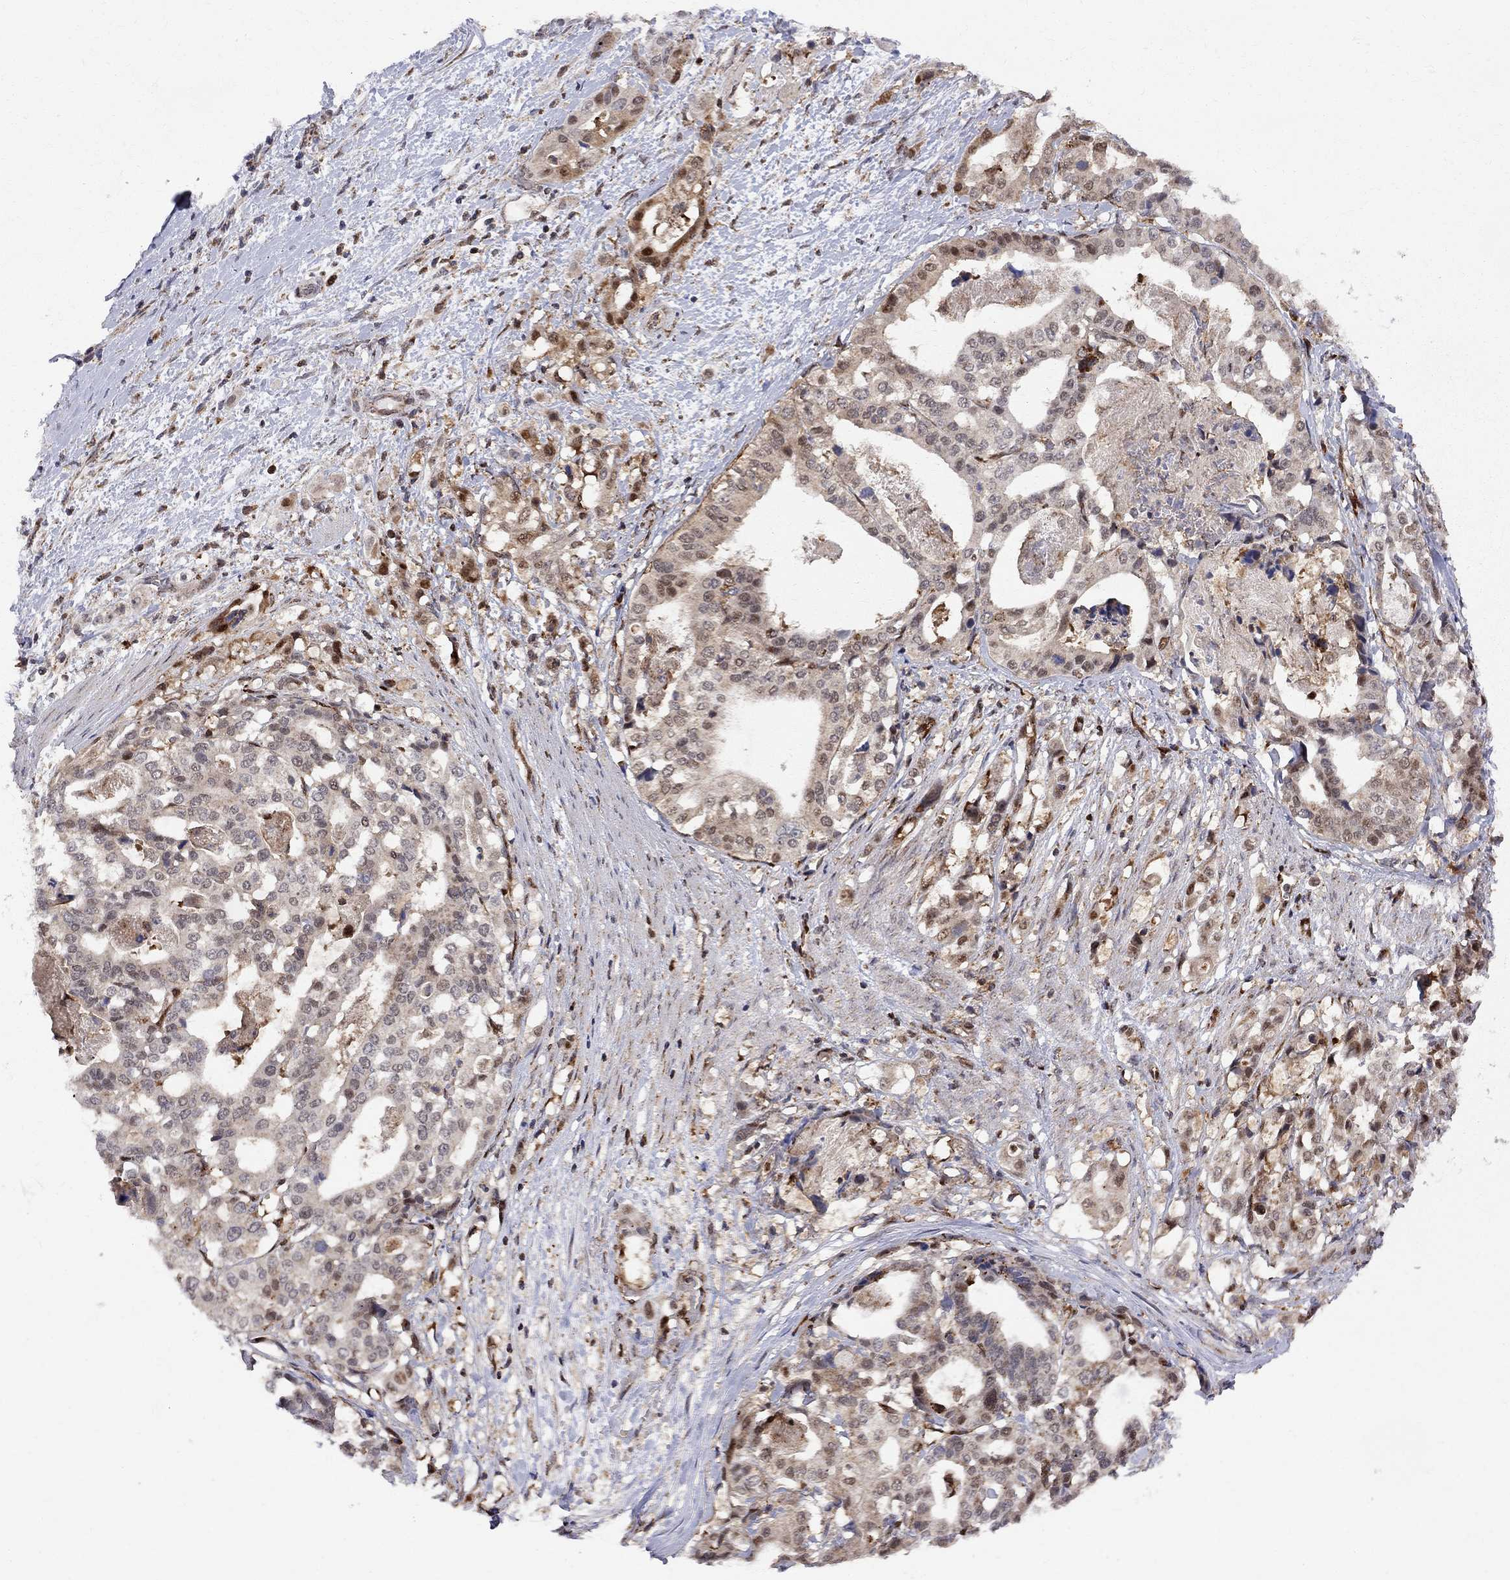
{"staining": {"intensity": "moderate", "quantity": "<25%", "location": "nuclear"}, "tissue": "stomach cancer", "cell_type": "Tumor cells", "image_type": "cancer", "snomed": [{"axis": "morphology", "description": "Adenocarcinoma, NOS"}, {"axis": "topography", "description": "Stomach"}], "caption": "Stomach cancer tissue exhibits moderate nuclear expression in about <25% of tumor cells", "gene": "ELOB", "patient": {"sex": "male", "age": 48}}